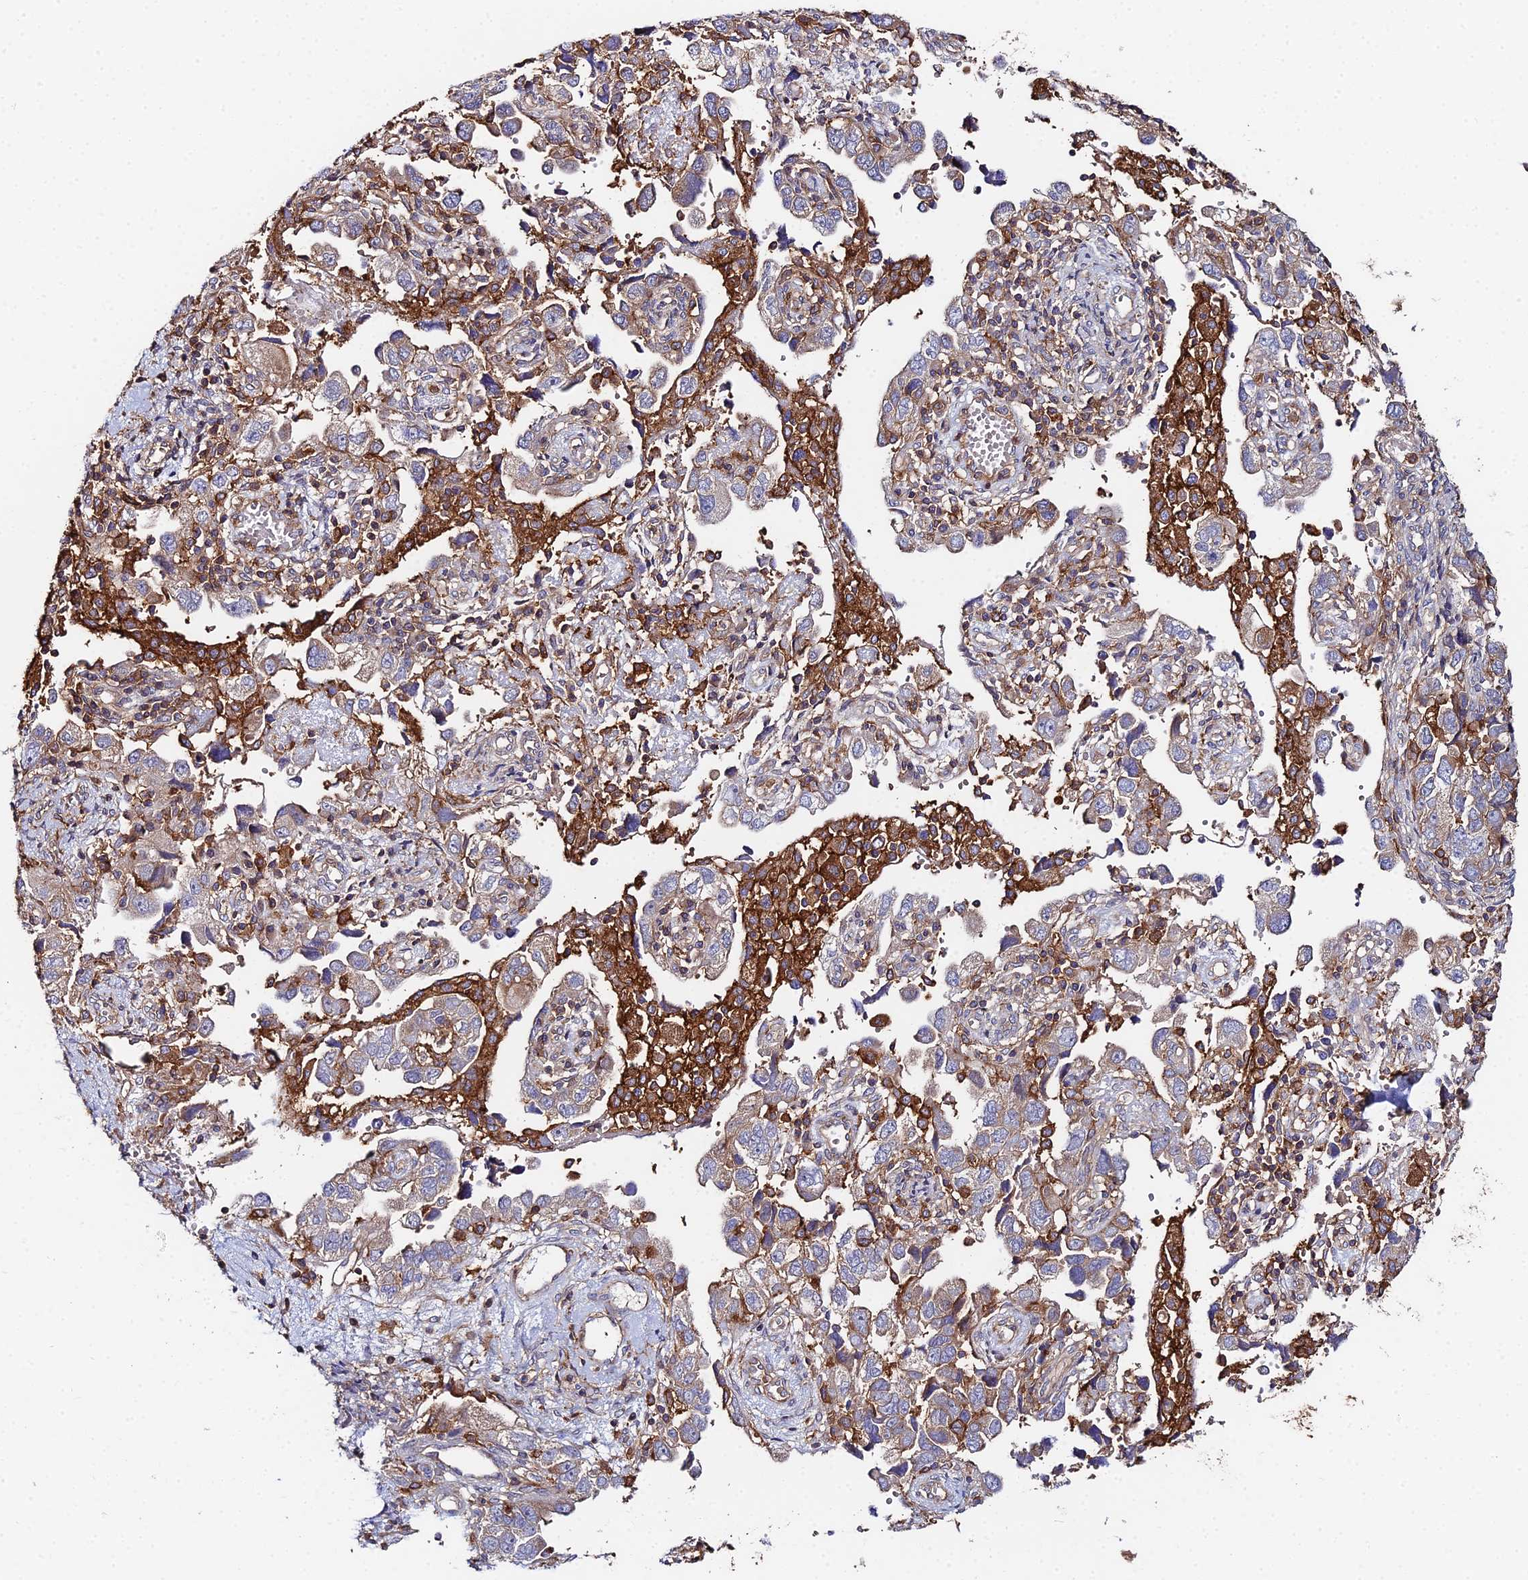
{"staining": {"intensity": "moderate", "quantity": "25%-75%", "location": "cytoplasmic/membranous"}, "tissue": "ovarian cancer", "cell_type": "Tumor cells", "image_type": "cancer", "snomed": [{"axis": "morphology", "description": "Carcinoma, NOS"}, {"axis": "morphology", "description": "Cystadenocarcinoma, serous, NOS"}, {"axis": "topography", "description": "Ovary"}], "caption": "Protein staining of ovarian cancer (carcinoma) tissue demonstrates moderate cytoplasmic/membranous positivity in about 25%-75% of tumor cells.", "gene": "GNG5B", "patient": {"sex": "female", "age": 69}}